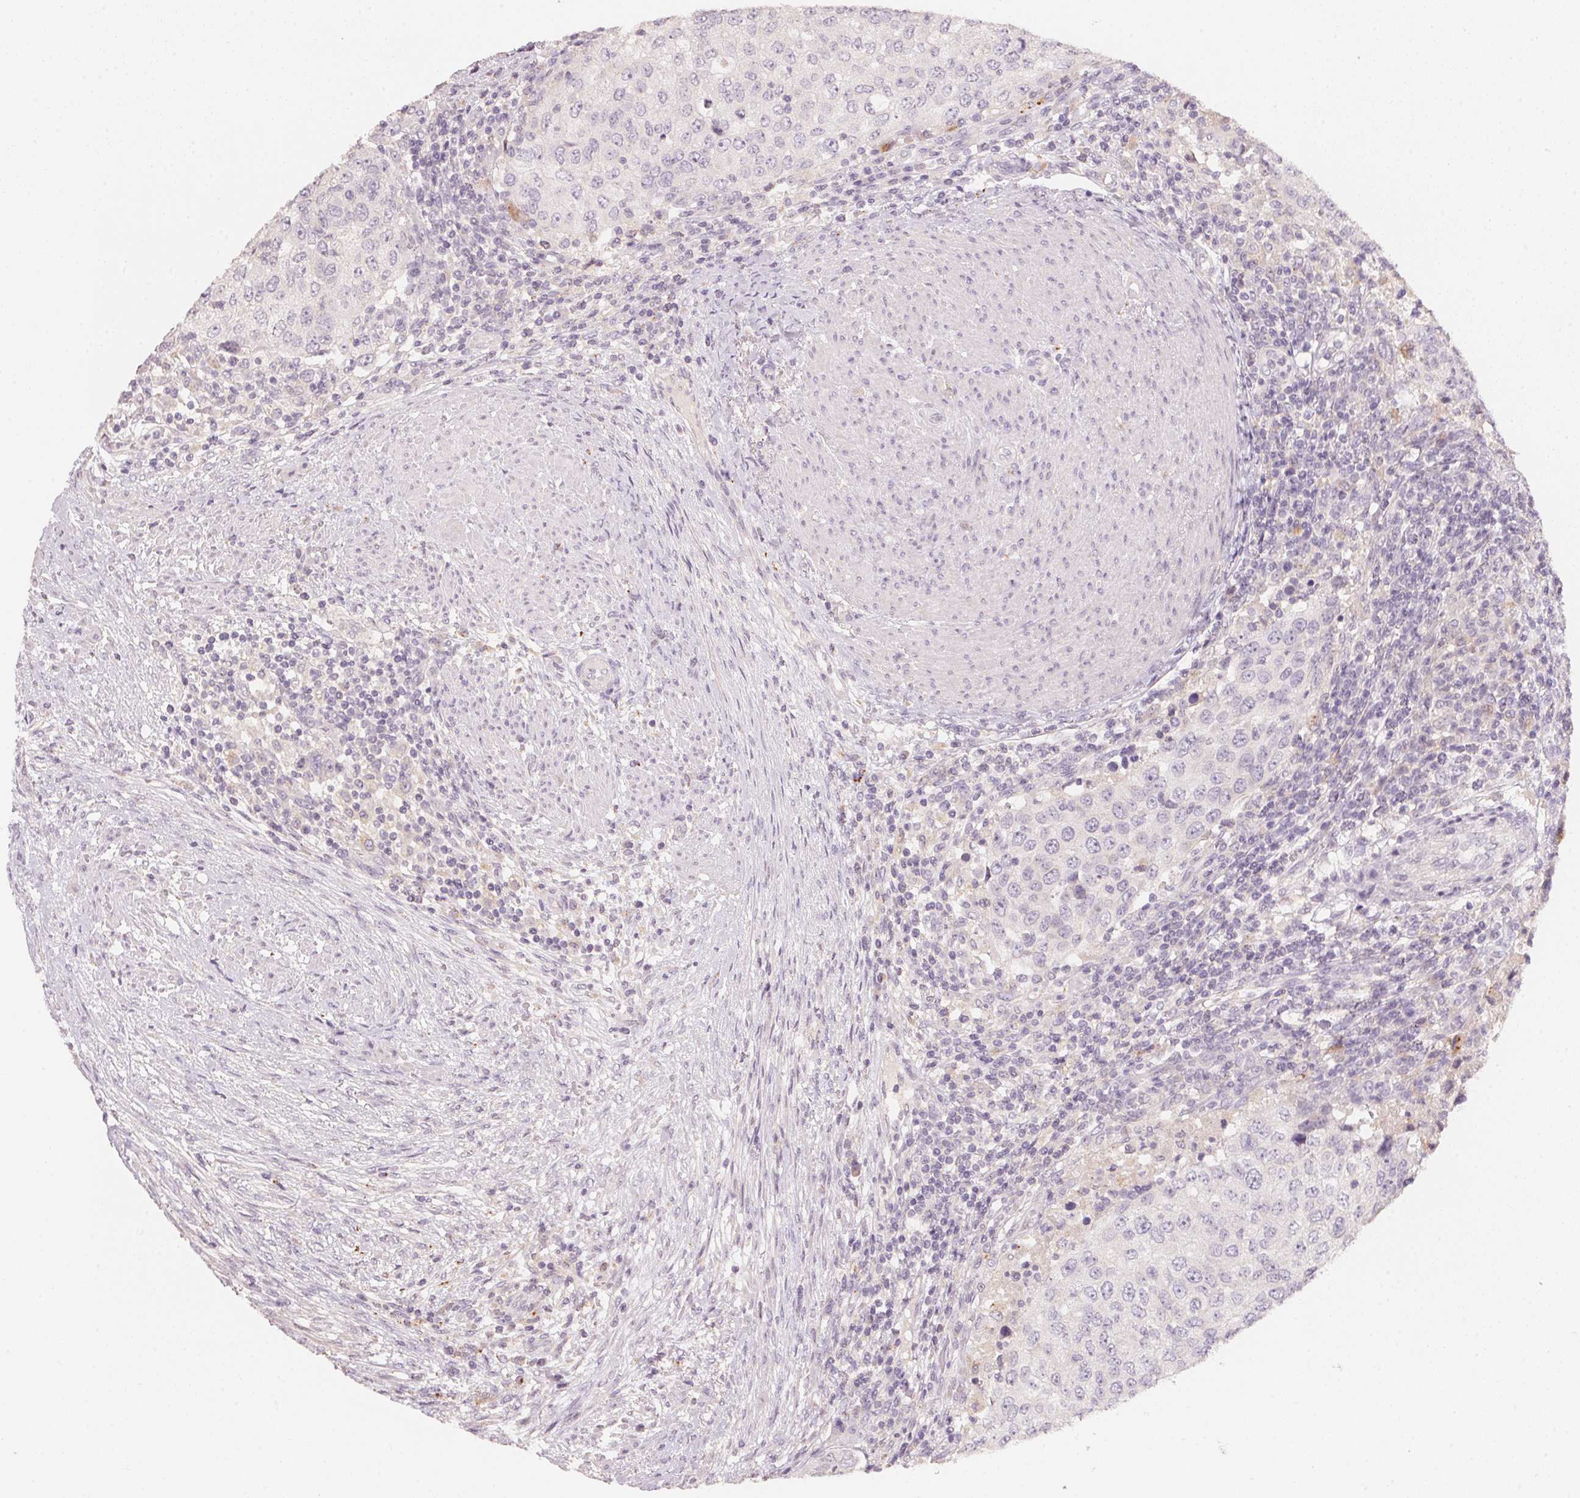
{"staining": {"intensity": "negative", "quantity": "none", "location": "none"}, "tissue": "urothelial cancer", "cell_type": "Tumor cells", "image_type": "cancer", "snomed": [{"axis": "morphology", "description": "Urothelial carcinoma, High grade"}, {"axis": "topography", "description": "Urinary bladder"}], "caption": "Micrograph shows no protein expression in tumor cells of urothelial carcinoma (high-grade) tissue.", "gene": "TREH", "patient": {"sex": "female", "age": 78}}